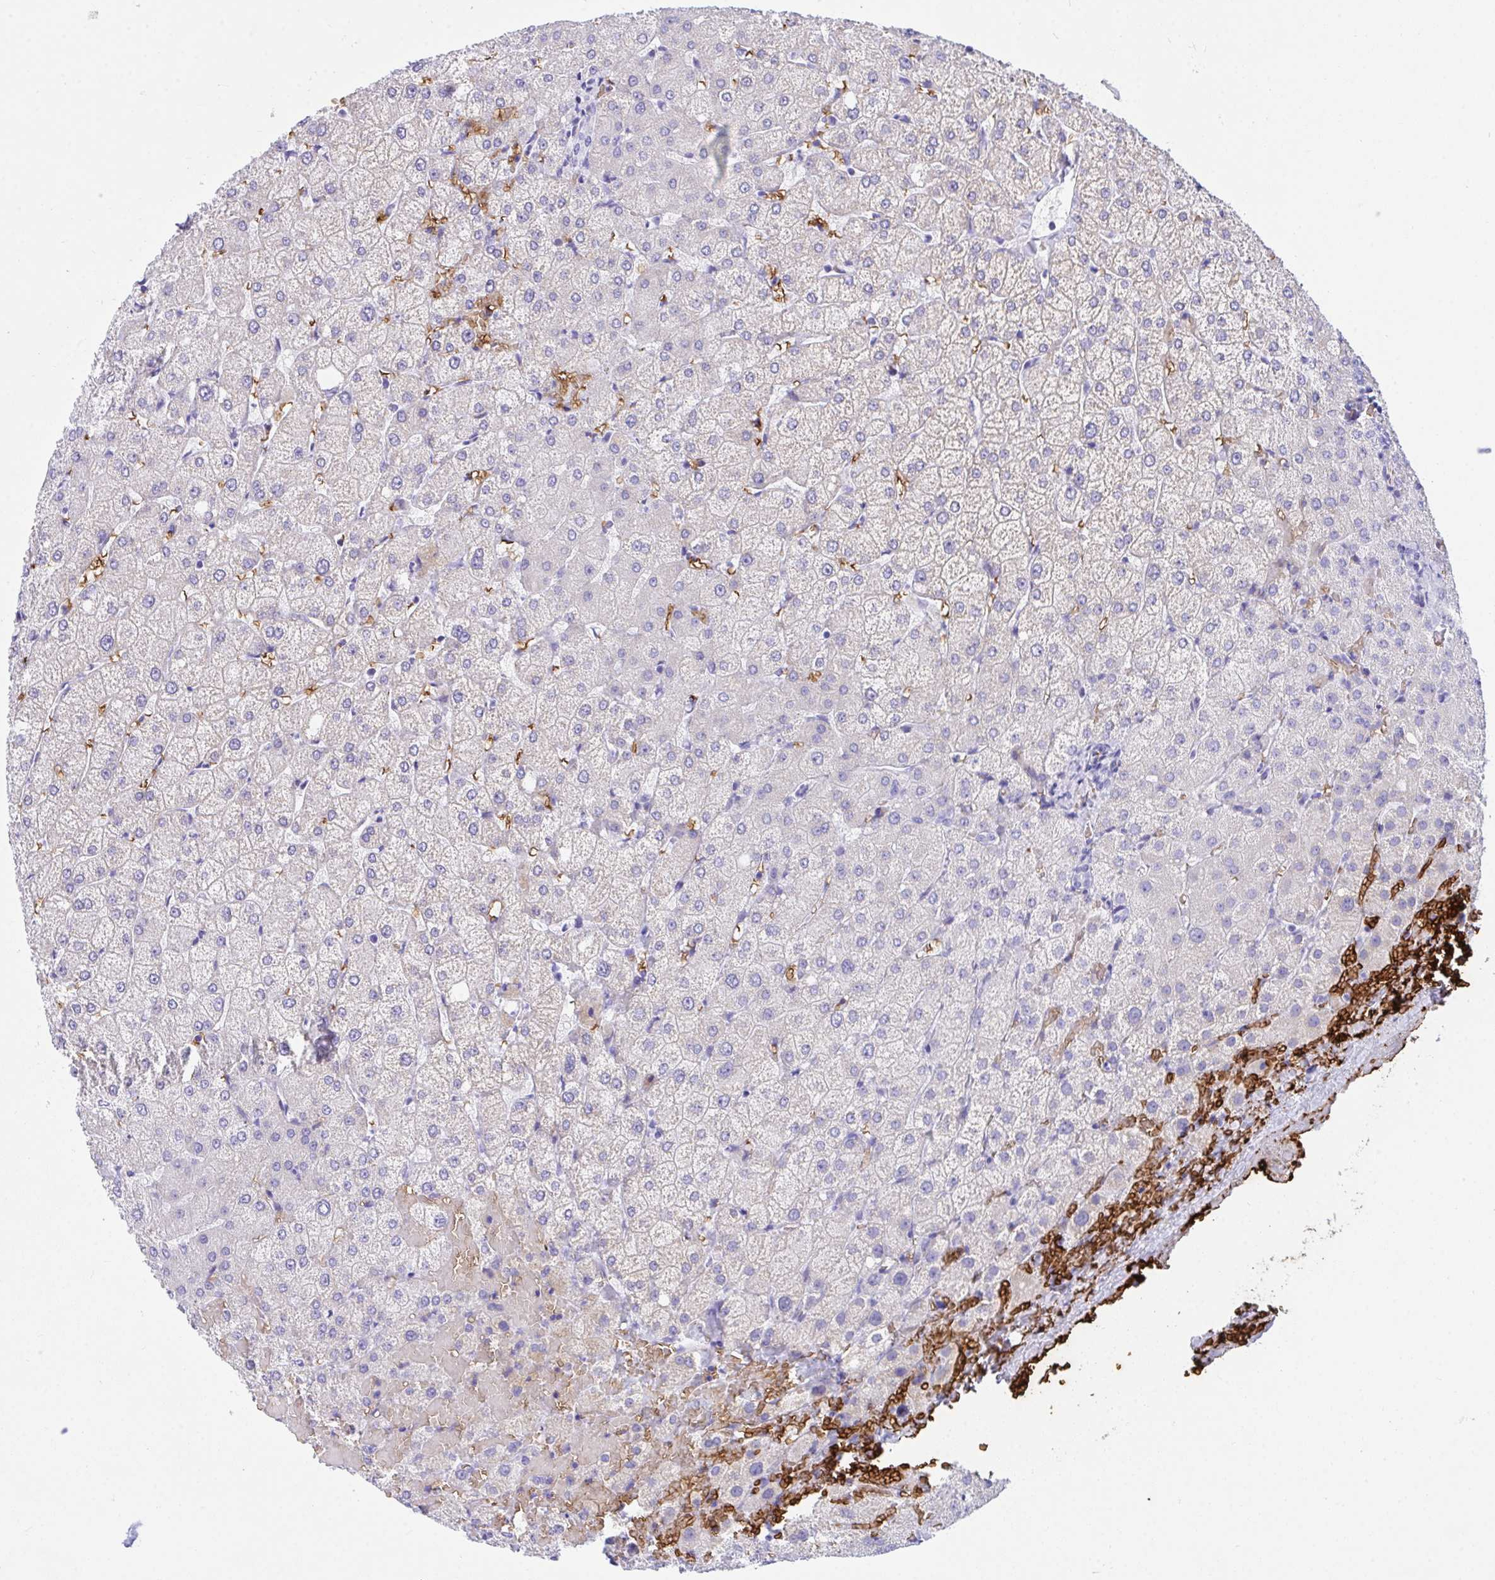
{"staining": {"intensity": "negative", "quantity": "none", "location": "none"}, "tissue": "liver", "cell_type": "Cholangiocytes", "image_type": "normal", "snomed": [{"axis": "morphology", "description": "Normal tissue, NOS"}, {"axis": "topography", "description": "Liver"}], "caption": "Immunohistochemistry of normal human liver demonstrates no positivity in cholangiocytes.", "gene": "ANK1", "patient": {"sex": "female", "age": 54}}